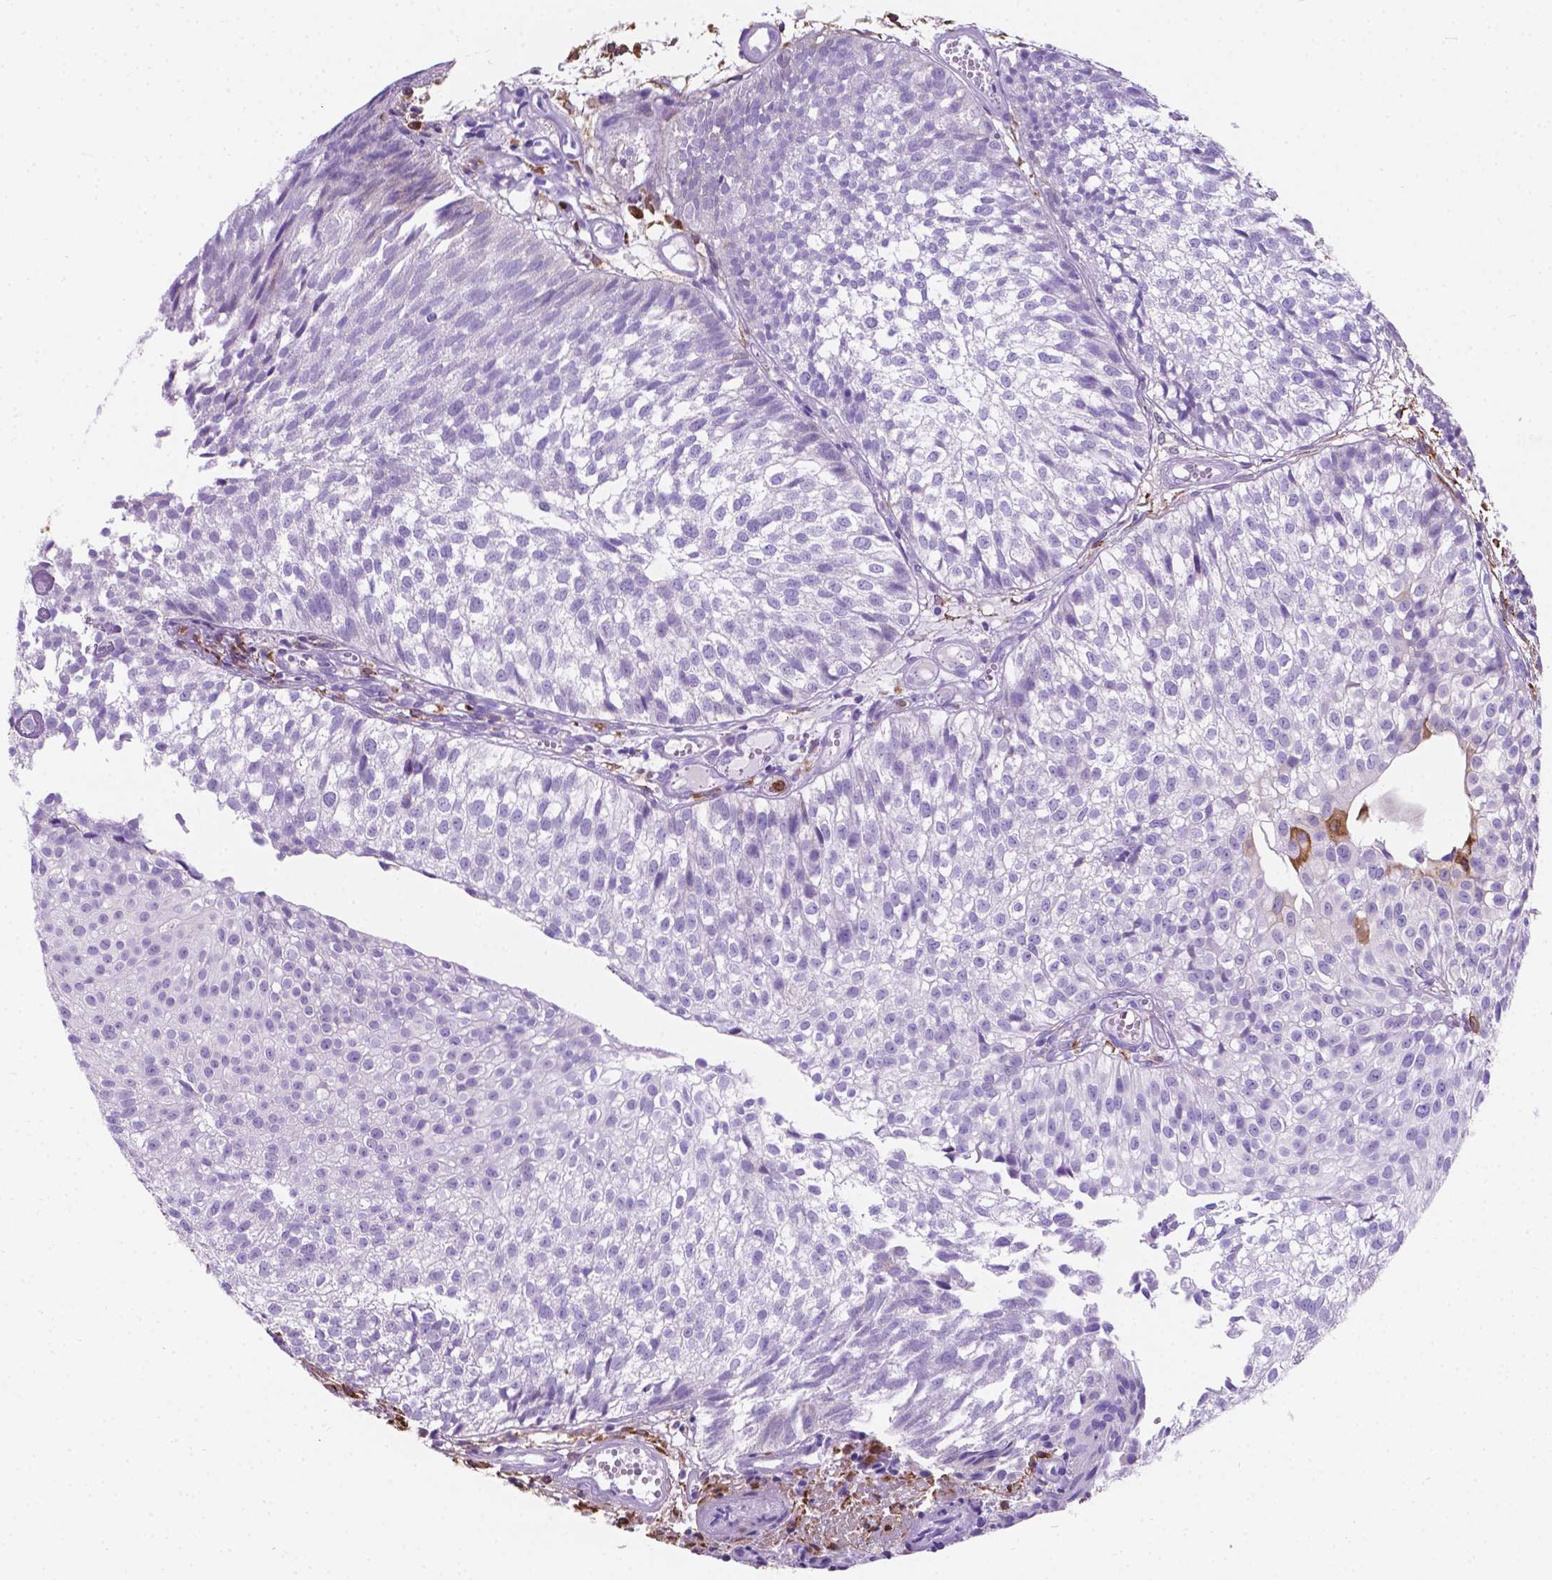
{"staining": {"intensity": "moderate", "quantity": "<25%", "location": "cytoplasmic/membranous"}, "tissue": "urothelial cancer", "cell_type": "Tumor cells", "image_type": "cancer", "snomed": [{"axis": "morphology", "description": "Urothelial carcinoma, Low grade"}, {"axis": "topography", "description": "Urinary bladder"}], "caption": "Immunohistochemistry histopathology image of neoplastic tissue: low-grade urothelial carcinoma stained using IHC displays low levels of moderate protein expression localized specifically in the cytoplasmic/membranous of tumor cells, appearing as a cytoplasmic/membranous brown color.", "gene": "MACF1", "patient": {"sex": "male", "age": 70}}